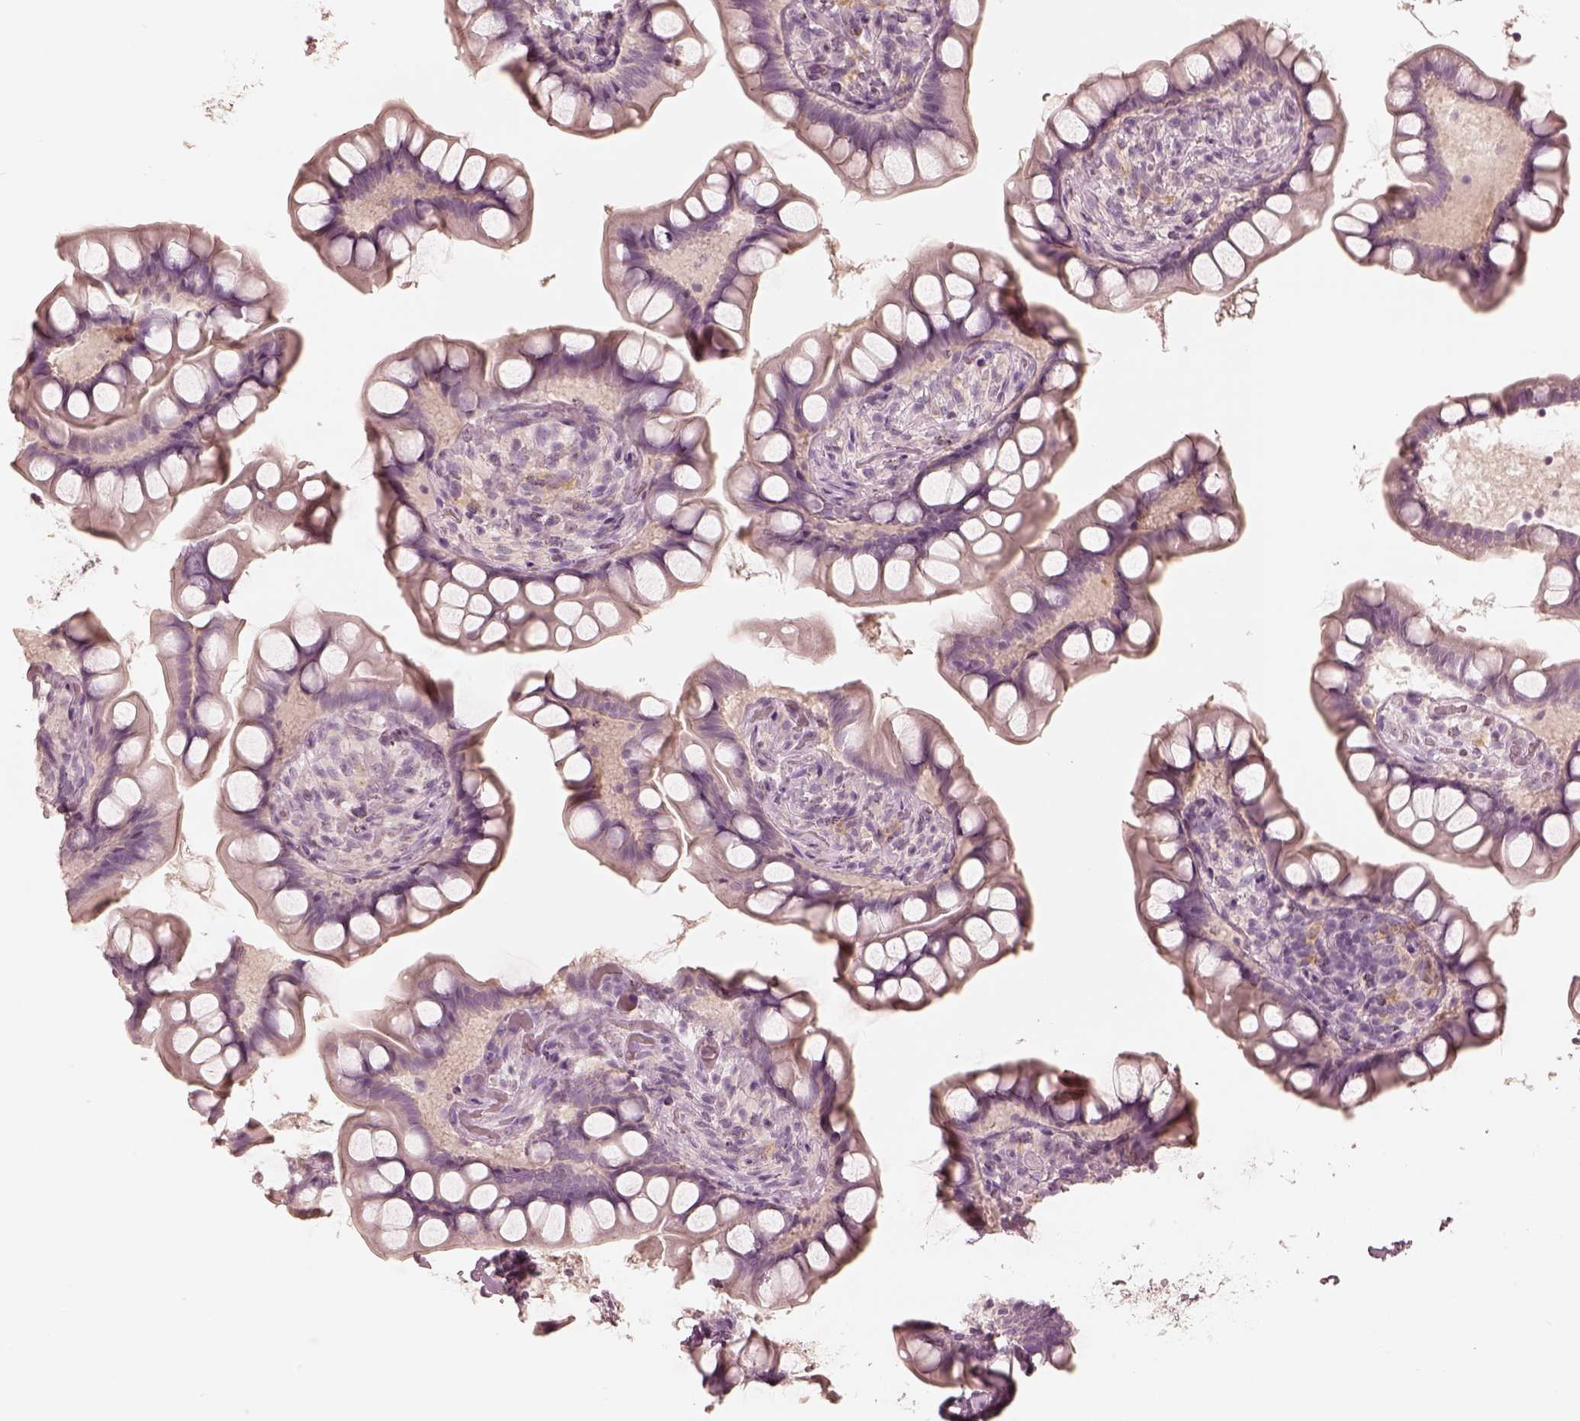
{"staining": {"intensity": "negative", "quantity": "none", "location": "none"}, "tissue": "small intestine", "cell_type": "Glandular cells", "image_type": "normal", "snomed": [{"axis": "morphology", "description": "Normal tissue, NOS"}, {"axis": "topography", "description": "Small intestine"}], "caption": "This micrograph is of benign small intestine stained with immunohistochemistry (IHC) to label a protein in brown with the nuclei are counter-stained blue. There is no staining in glandular cells. The staining was performed using DAB (3,3'-diaminobenzidine) to visualize the protein expression in brown, while the nuclei were stained in blue with hematoxylin (Magnification: 20x).", "gene": "CALR3", "patient": {"sex": "male", "age": 70}}